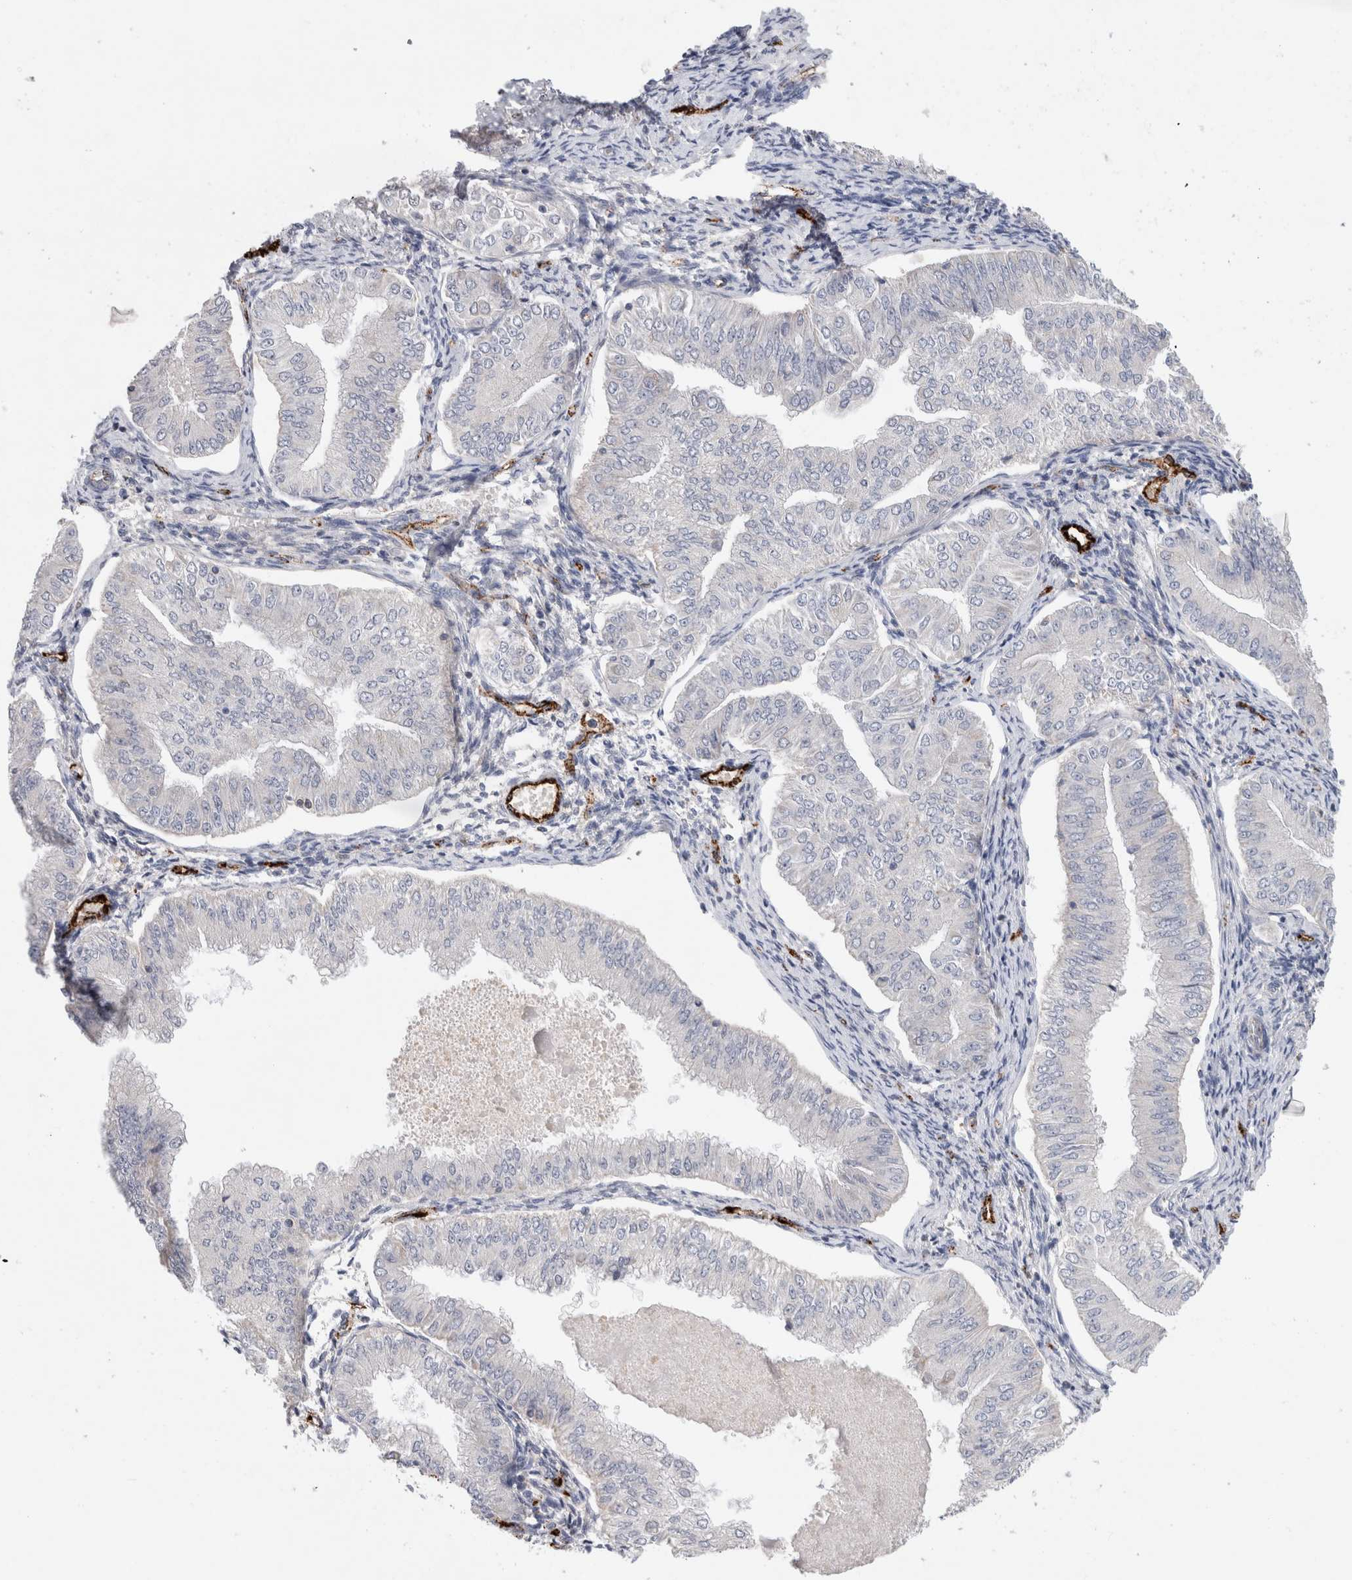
{"staining": {"intensity": "negative", "quantity": "none", "location": "none"}, "tissue": "endometrial cancer", "cell_type": "Tumor cells", "image_type": "cancer", "snomed": [{"axis": "morphology", "description": "Normal tissue, NOS"}, {"axis": "morphology", "description": "Adenocarcinoma, NOS"}, {"axis": "topography", "description": "Endometrium"}], "caption": "A high-resolution histopathology image shows IHC staining of endometrial adenocarcinoma, which displays no significant expression in tumor cells. (Brightfield microscopy of DAB immunohistochemistry (IHC) at high magnification).", "gene": "IARS2", "patient": {"sex": "female", "age": 53}}